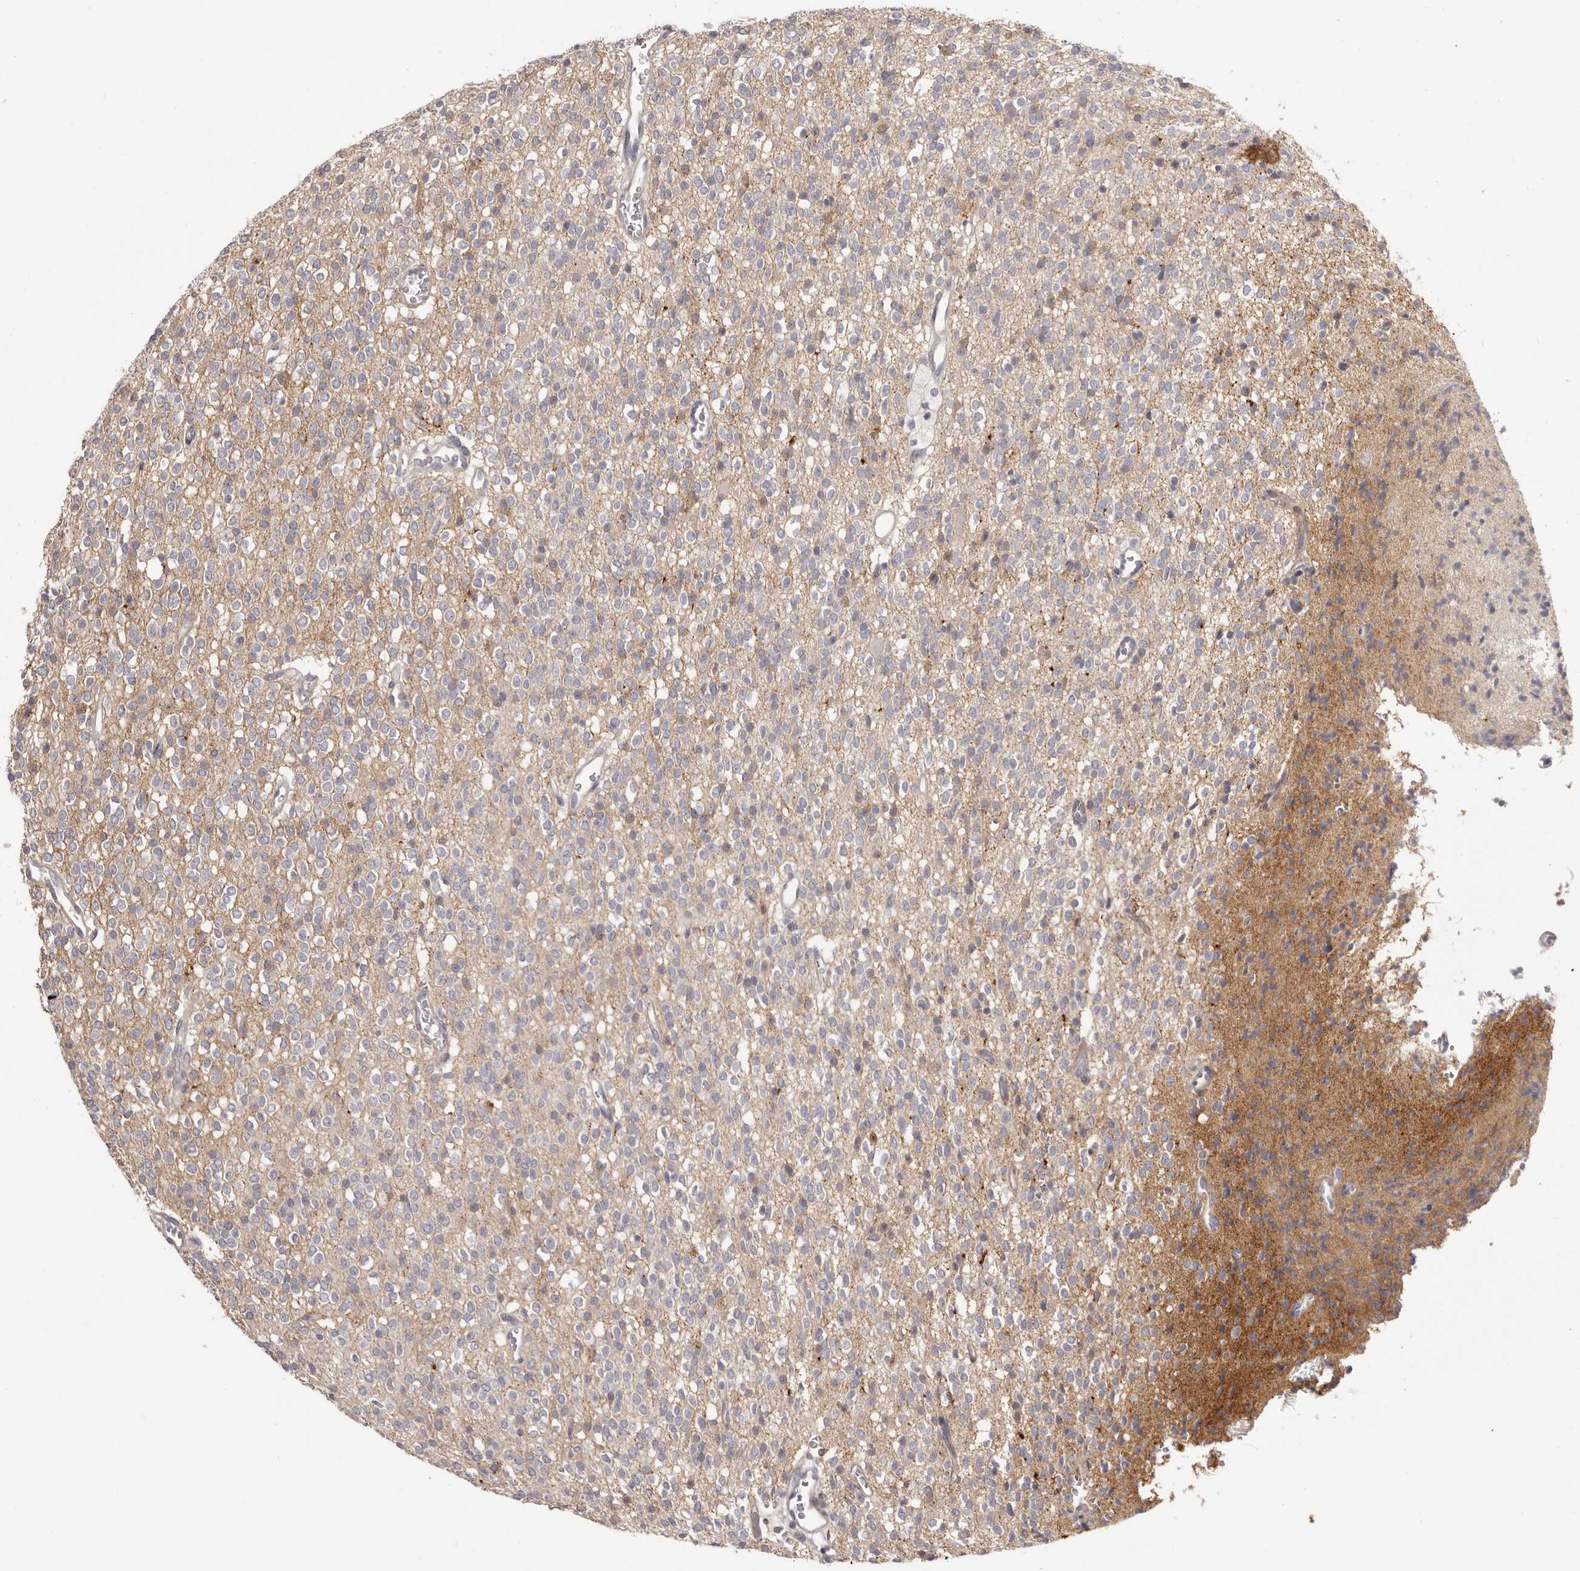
{"staining": {"intensity": "negative", "quantity": "none", "location": "none"}, "tissue": "glioma", "cell_type": "Tumor cells", "image_type": "cancer", "snomed": [{"axis": "morphology", "description": "Glioma, malignant, High grade"}, {"axis": "topography", "description": "Brain"}], "caption": "Immunohistochemical staining of human malignant high-grade glioma shows no significant positivity in tumor cells.", "gene": "OTUD3", "patient": {"sex": "male", "age": 34}}